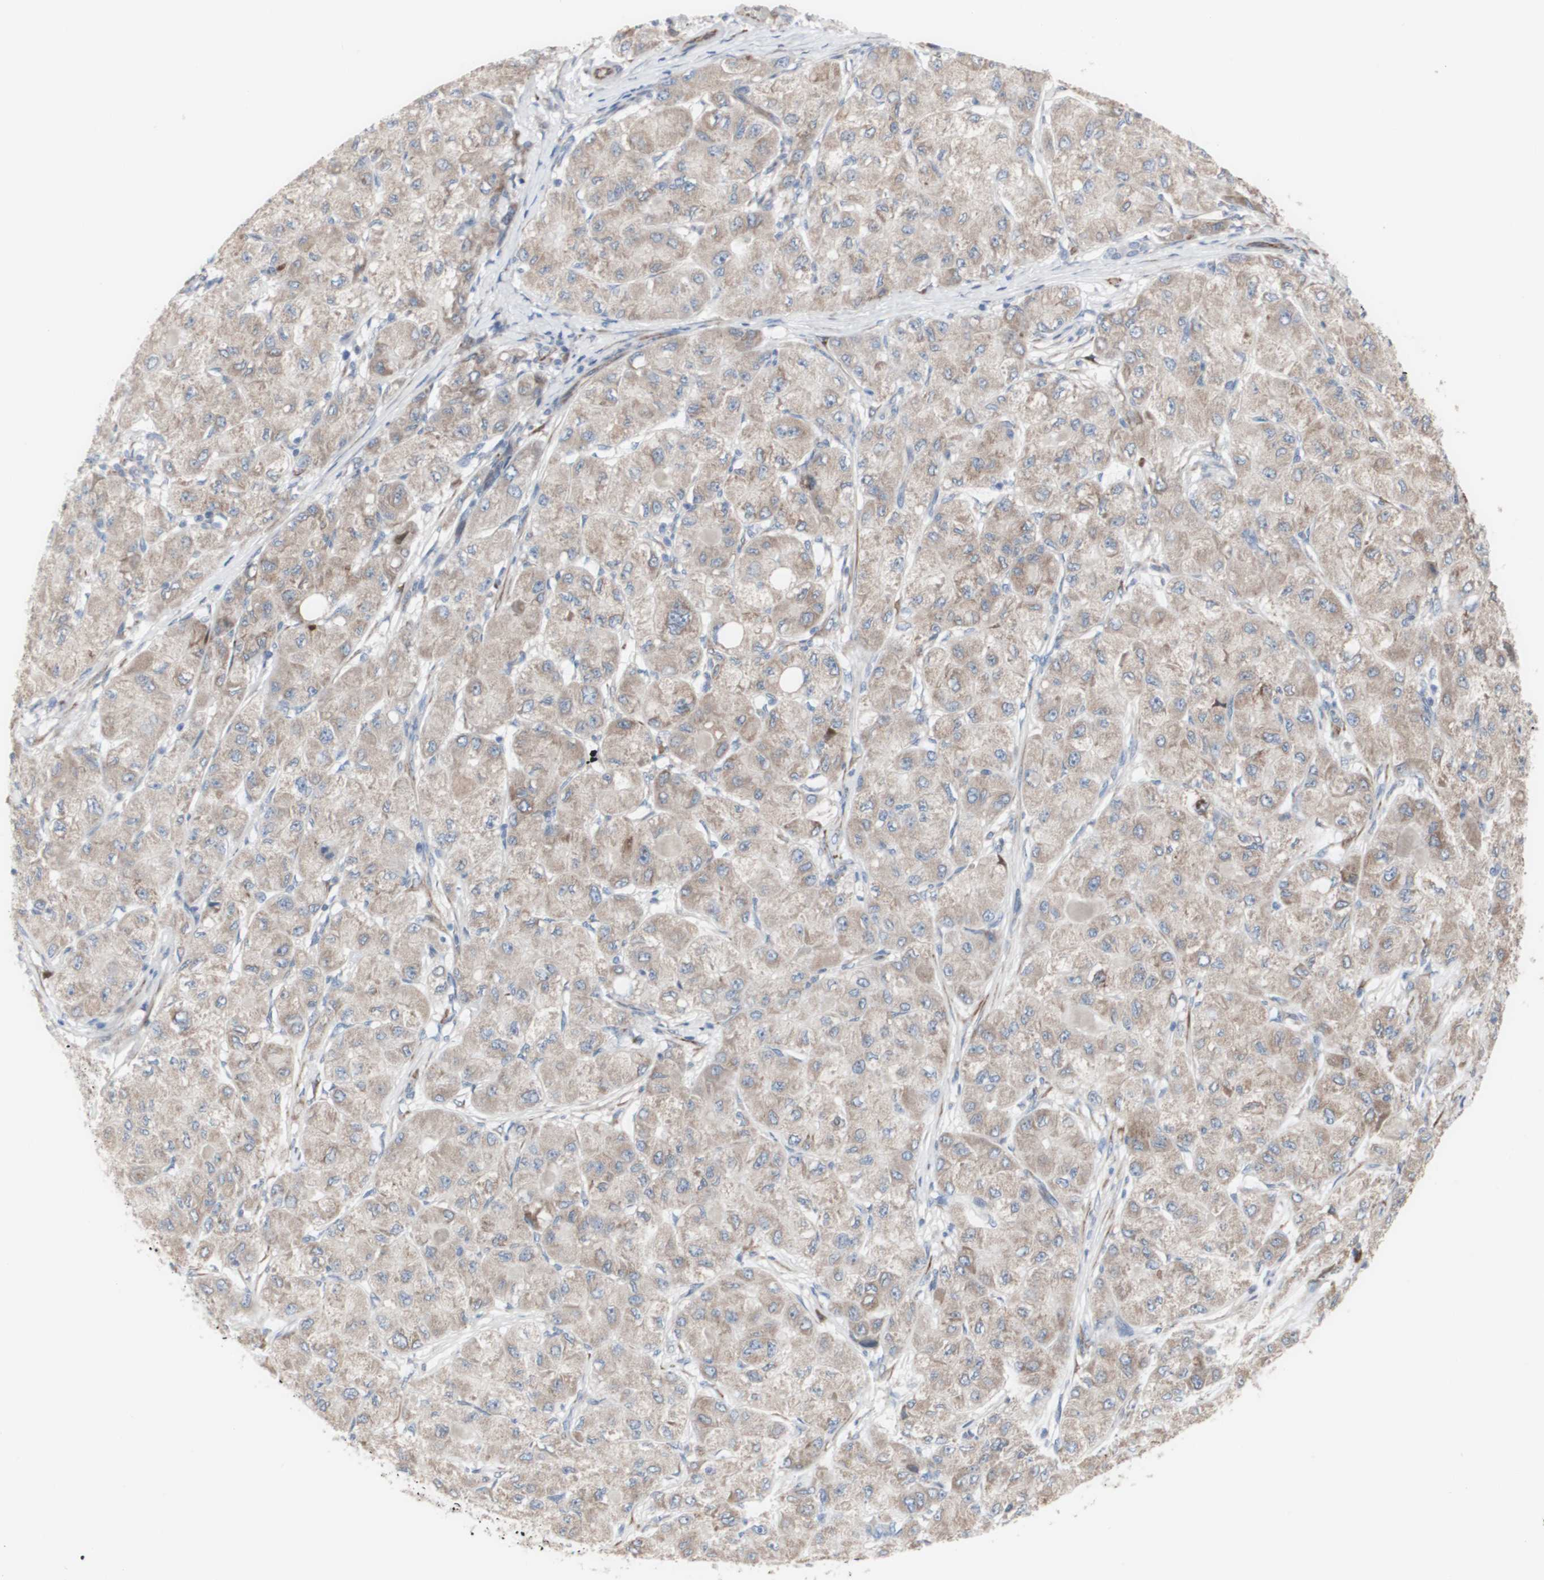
{"staining": {"intensity": "weak", "quantity": ">75%", "location": "cytoplasmic/membranous"}, "tissue": "liver cancer", "cell_type": "Tumor cells", "image_type": "cancer", "snomed": [{"axis": "morphology", "description": "Carcinoma, Hepatocellular, NOS"}, {"axis": "topography", "description": "Liver"}], "caption": "Liver cancer (hepatocellular carcinoma) stained with a protein marker displays weak staining in tumor cells.", "gene": "AGPAT5", "patient": {"sex": "male", "age": 80}}